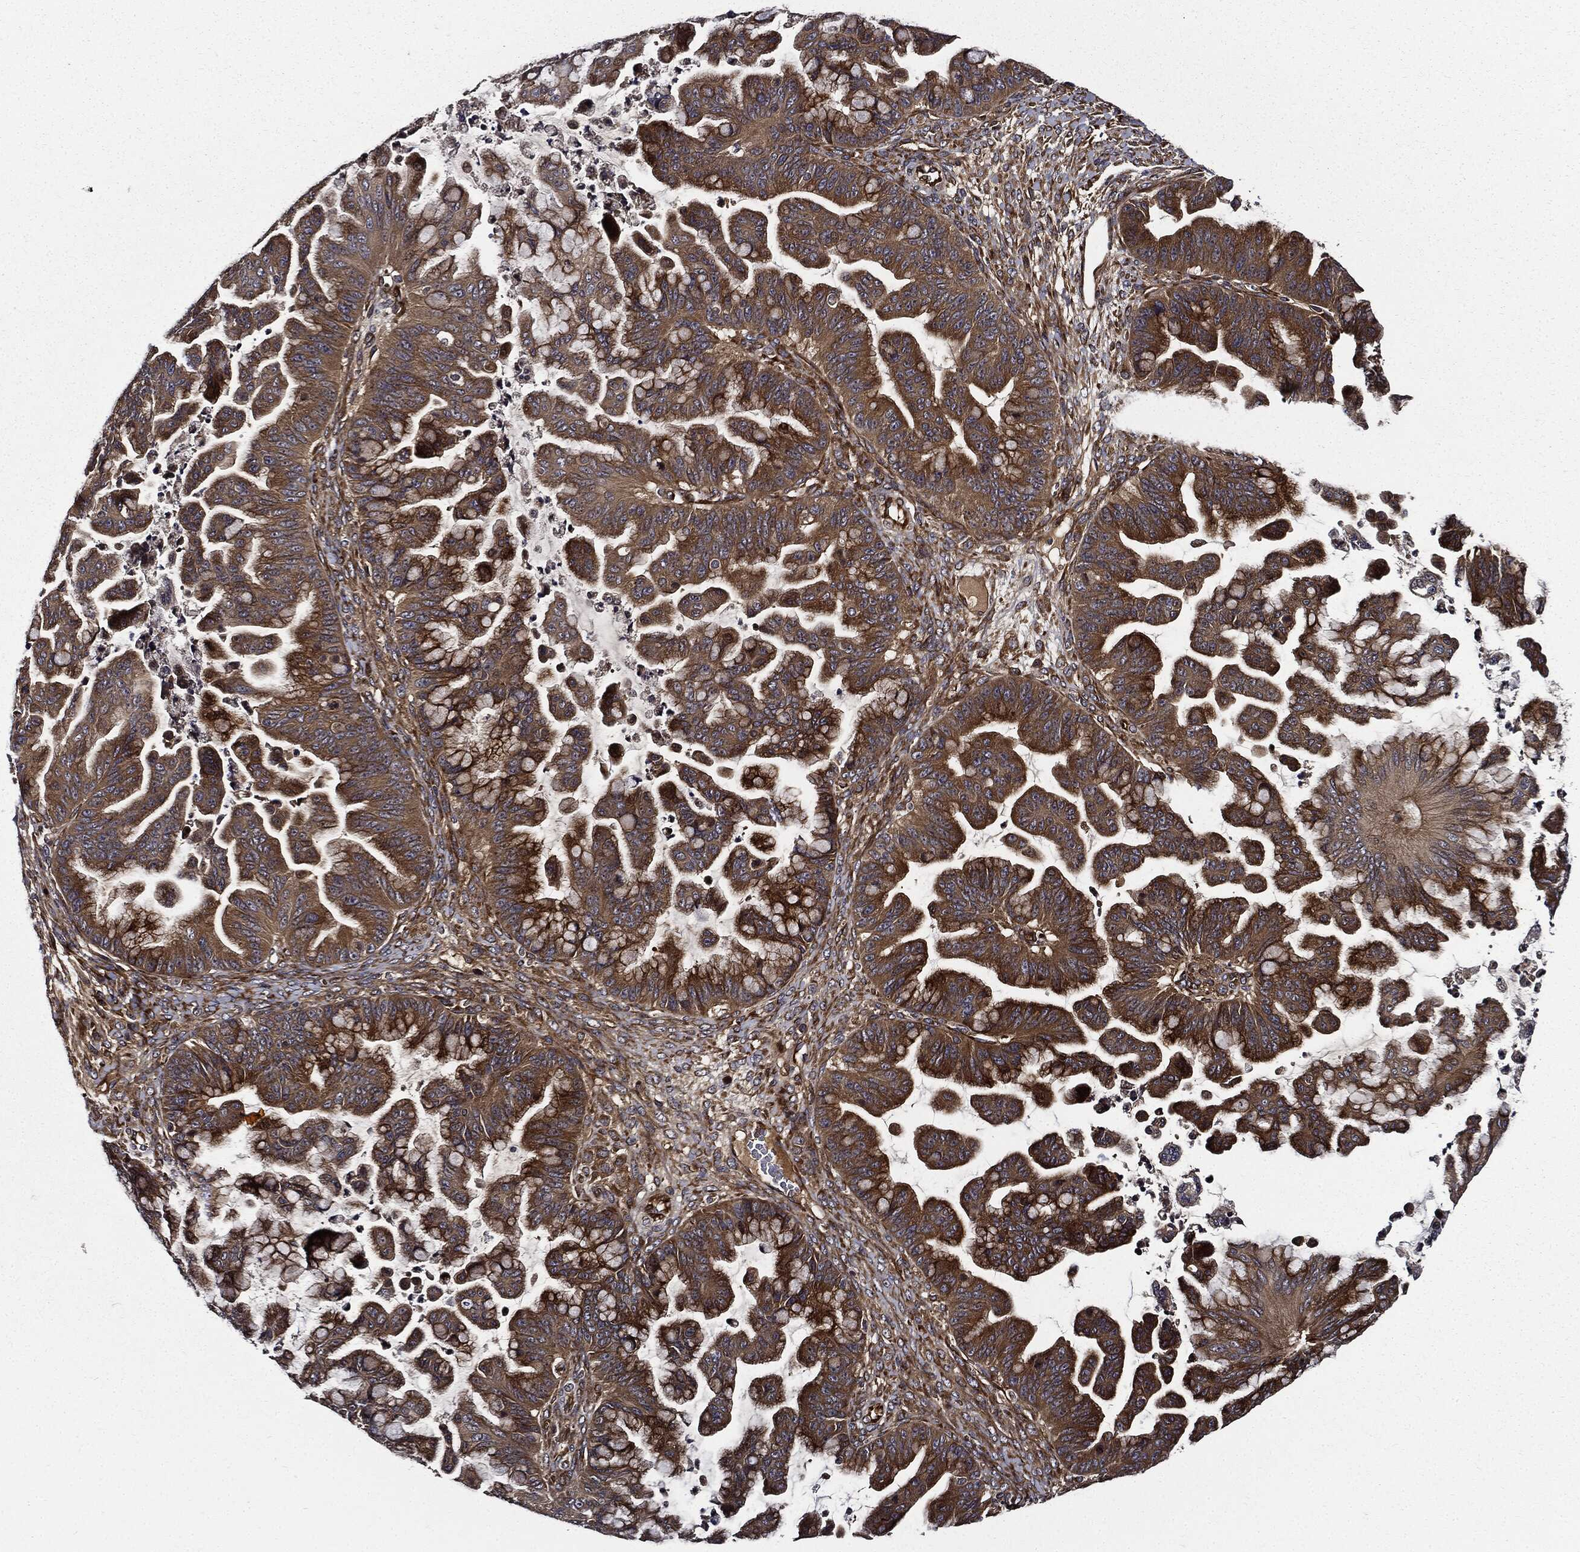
{"staining": {"intensity": "strong", "quantity": ">75%", "location": "cytoplasmic/membranous"}, "tissue": "ovarian cancer", "cell_type": "Tumor cells", "image_type": "cancer", "snomed": [{"axis": "morphology", "description": "Cystadenocarcinoma, mucinous, NOS"}, {"axis": "topography", "description": "Ovary"}], "caption": "Protein expression analysis of human mucinous cystadenocarcinoma (ovarian) reveals strong cytoplasmic/membranous expression in approximately >75% of tumor cells.", "gene": "HTT", "patient": {"sex": "female", "age": 67}}